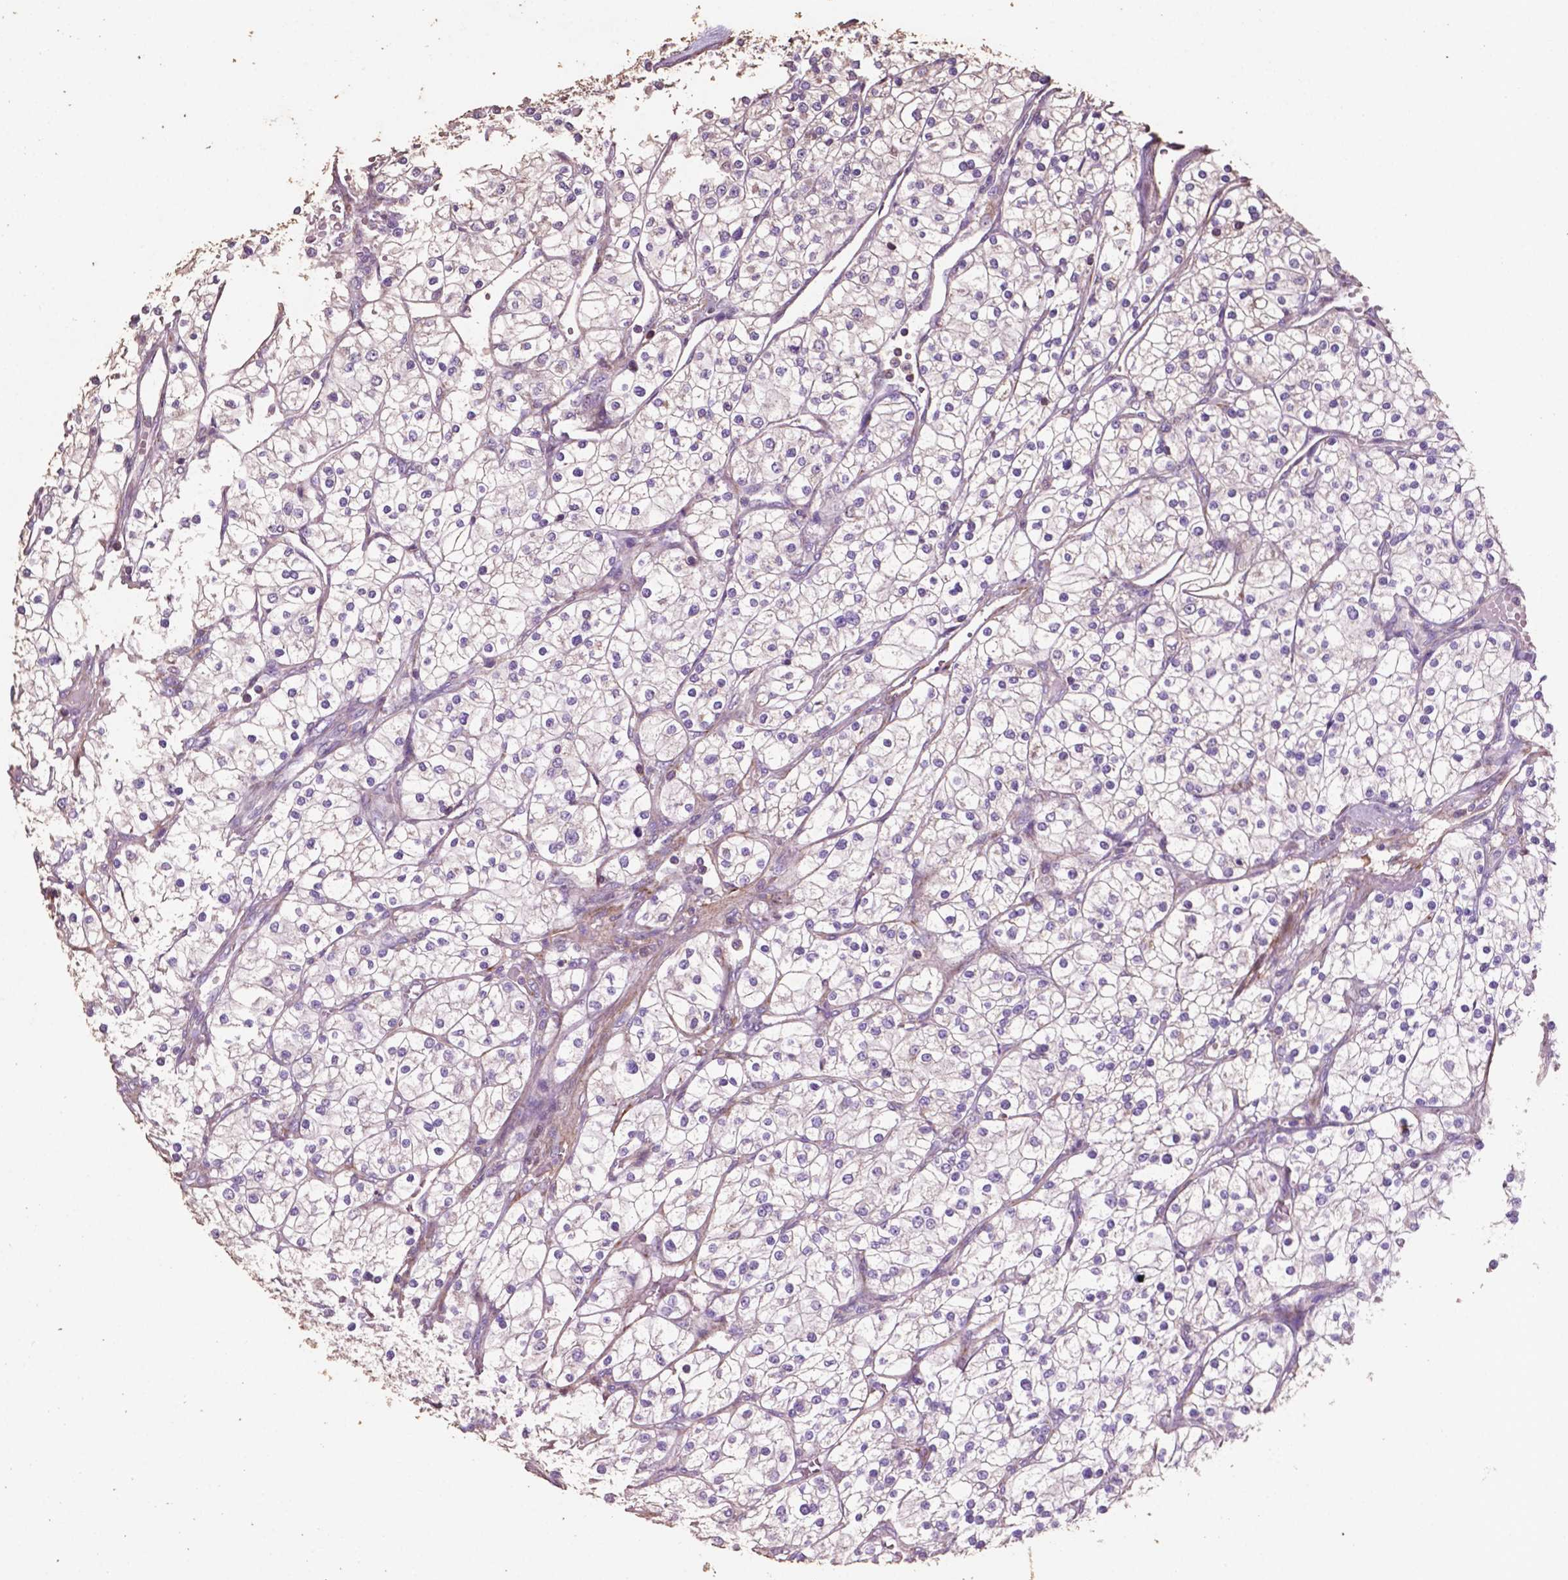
{"staining": {"intensity": "negative", "quantity": "none", "location": "none"}, "tissue": "renal cancer", "cell_type": "Tumor cells", "image_type": "cancer", "snomed": [{"axis": "morphology", "description": "Adenocarcinoma, NOS"}, {"axis": "topography", "description": "Kidney"}], "caption": "Micrograph shows no protein staining in tumor cells of renal adenocarcinoma tissue.", "gene": "COMMD4", "patient": {"sex": "male", "age": 80}}